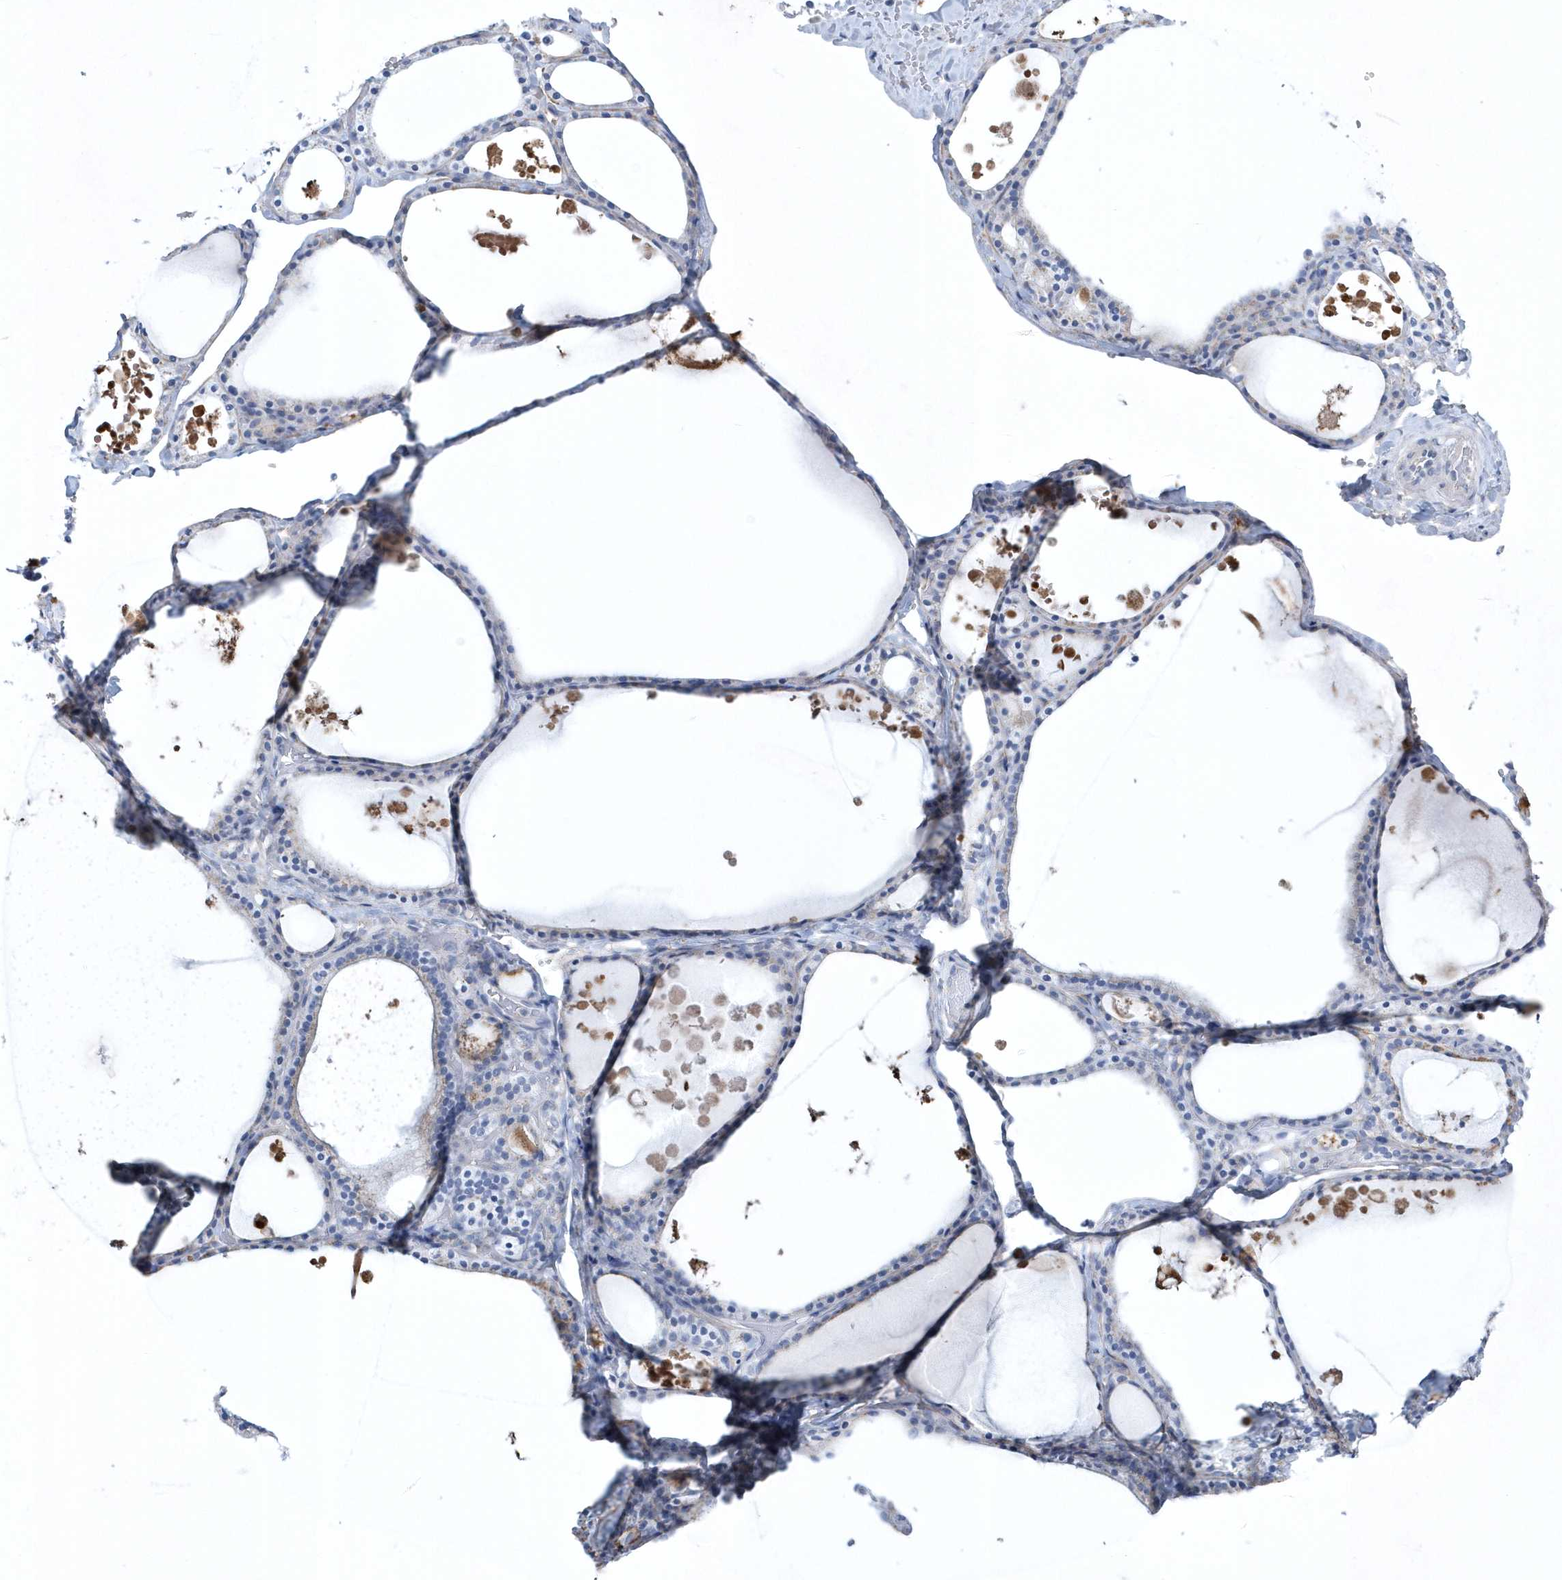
{"staining": {"intensity": "negative", "quantity": "none", "location": "none"}, "tissue": "thyroid gland", "cell_type": "Glandular cells", "image_type": "normal", "snomed": [{"axis": "morphology", "description": "Normal tissue, NOS"}, {"axis": "topography", "description": "Thyroid gland"}], "caption": "A micrograph of human thyroid gland is negative for staining in glandular cells. (Brightfield microscopy of DAB (3,3'-diaminobenzidine) immunohistochemistry (IHC) at high magnification).", "gene": "SPATA18", "patient": {"sex": "male", "age": 56}}